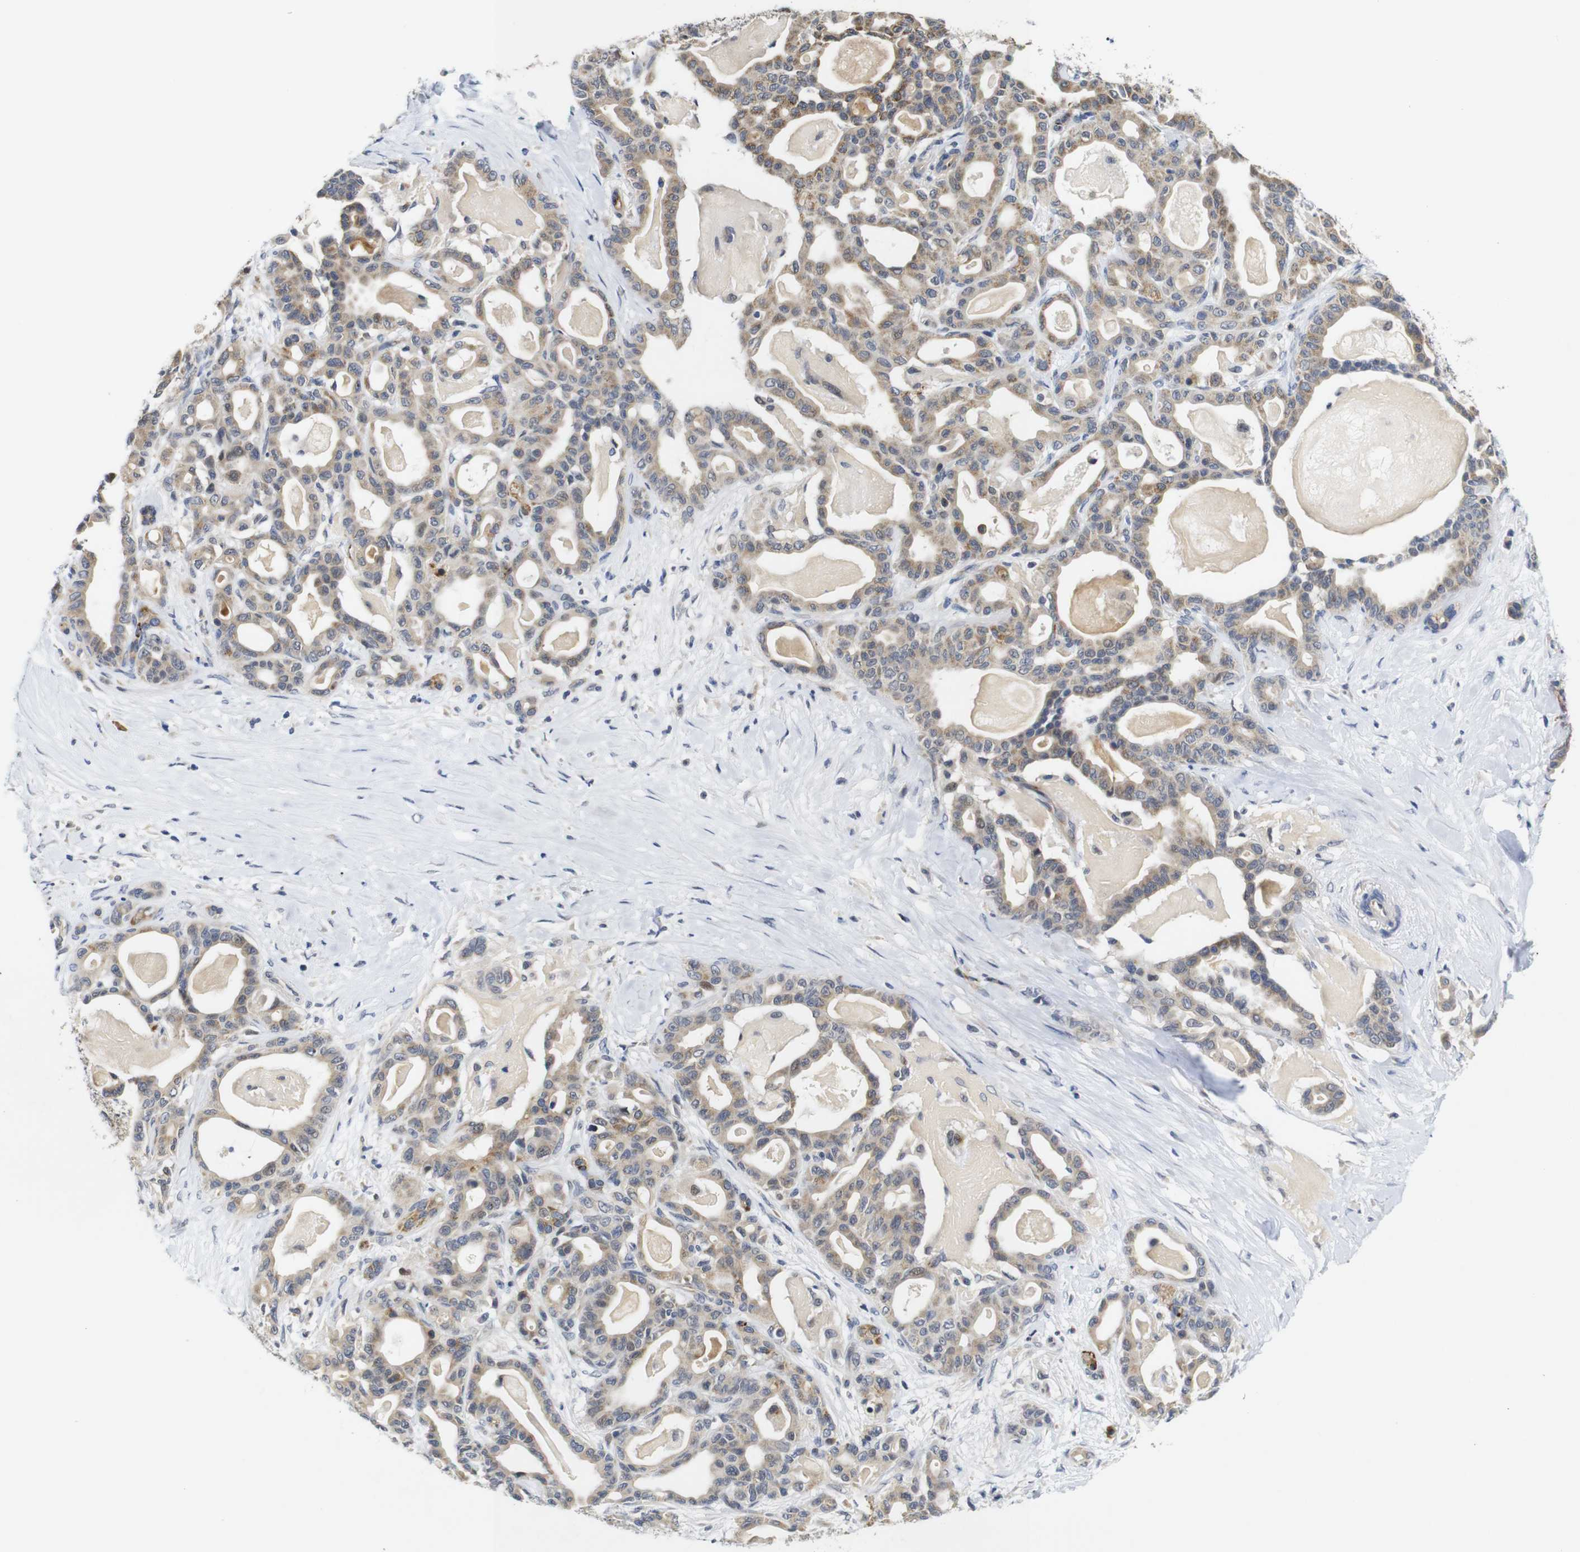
{"staining": {"intensity": "weak", "quantity": ">75%", "location": "cytoplasmic/membranous"}, "tissue": "pancreatic cancer", "cell_type": "Tumor cells", "image_type": "cancer", "snomed": [{"axis": "morphology", "description": "Adenocarcinoma, NOS"}, {"axis": "topography", "description": "Pancreas"}], "caption": "Human pancreatic cancer stained with a protein marker reveals weak staining in tumor cells.", "gene": "FURIN", "patient": {"sex": "male", "age": 63}}